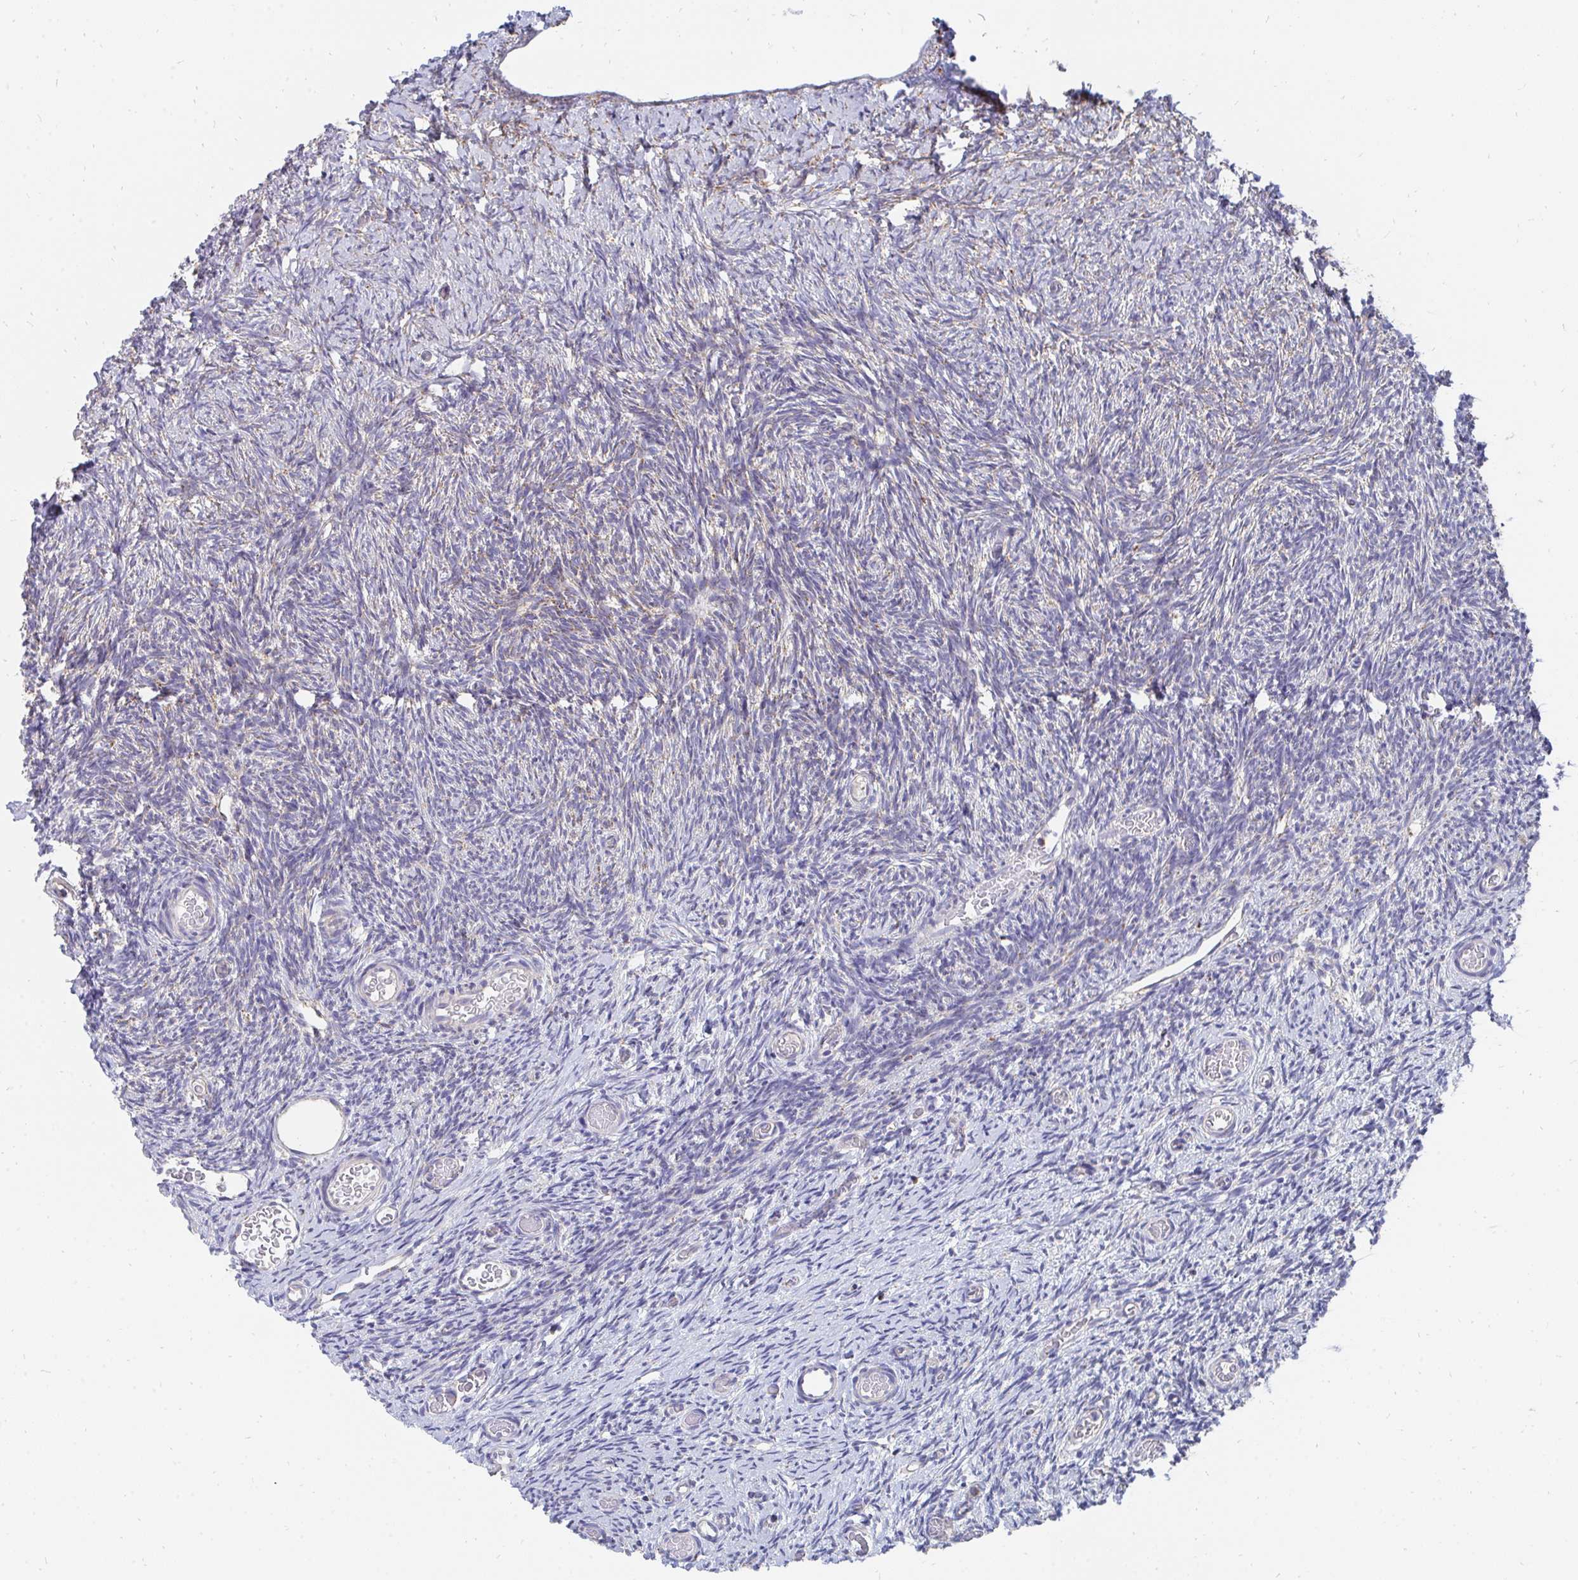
{"staining": {"intensity": "weak", "quantity": "<25%", "location": "cytoplasmic/membranous"}, "tissue": "ovary", "cell_type": "Ovarian stroma cells", "image_type": "normal", "snomed": [{"axis": "morphology", "description": "Normal tissue, NOS"}, {"axis": "topography", "description": "Ovary"}], "caption": "Human ovary stained for a protein using IHC demonstrates no positivity in ovarian stroma cells.", "gene": "PC", "patient": {"sex": "female", "age": 39}}